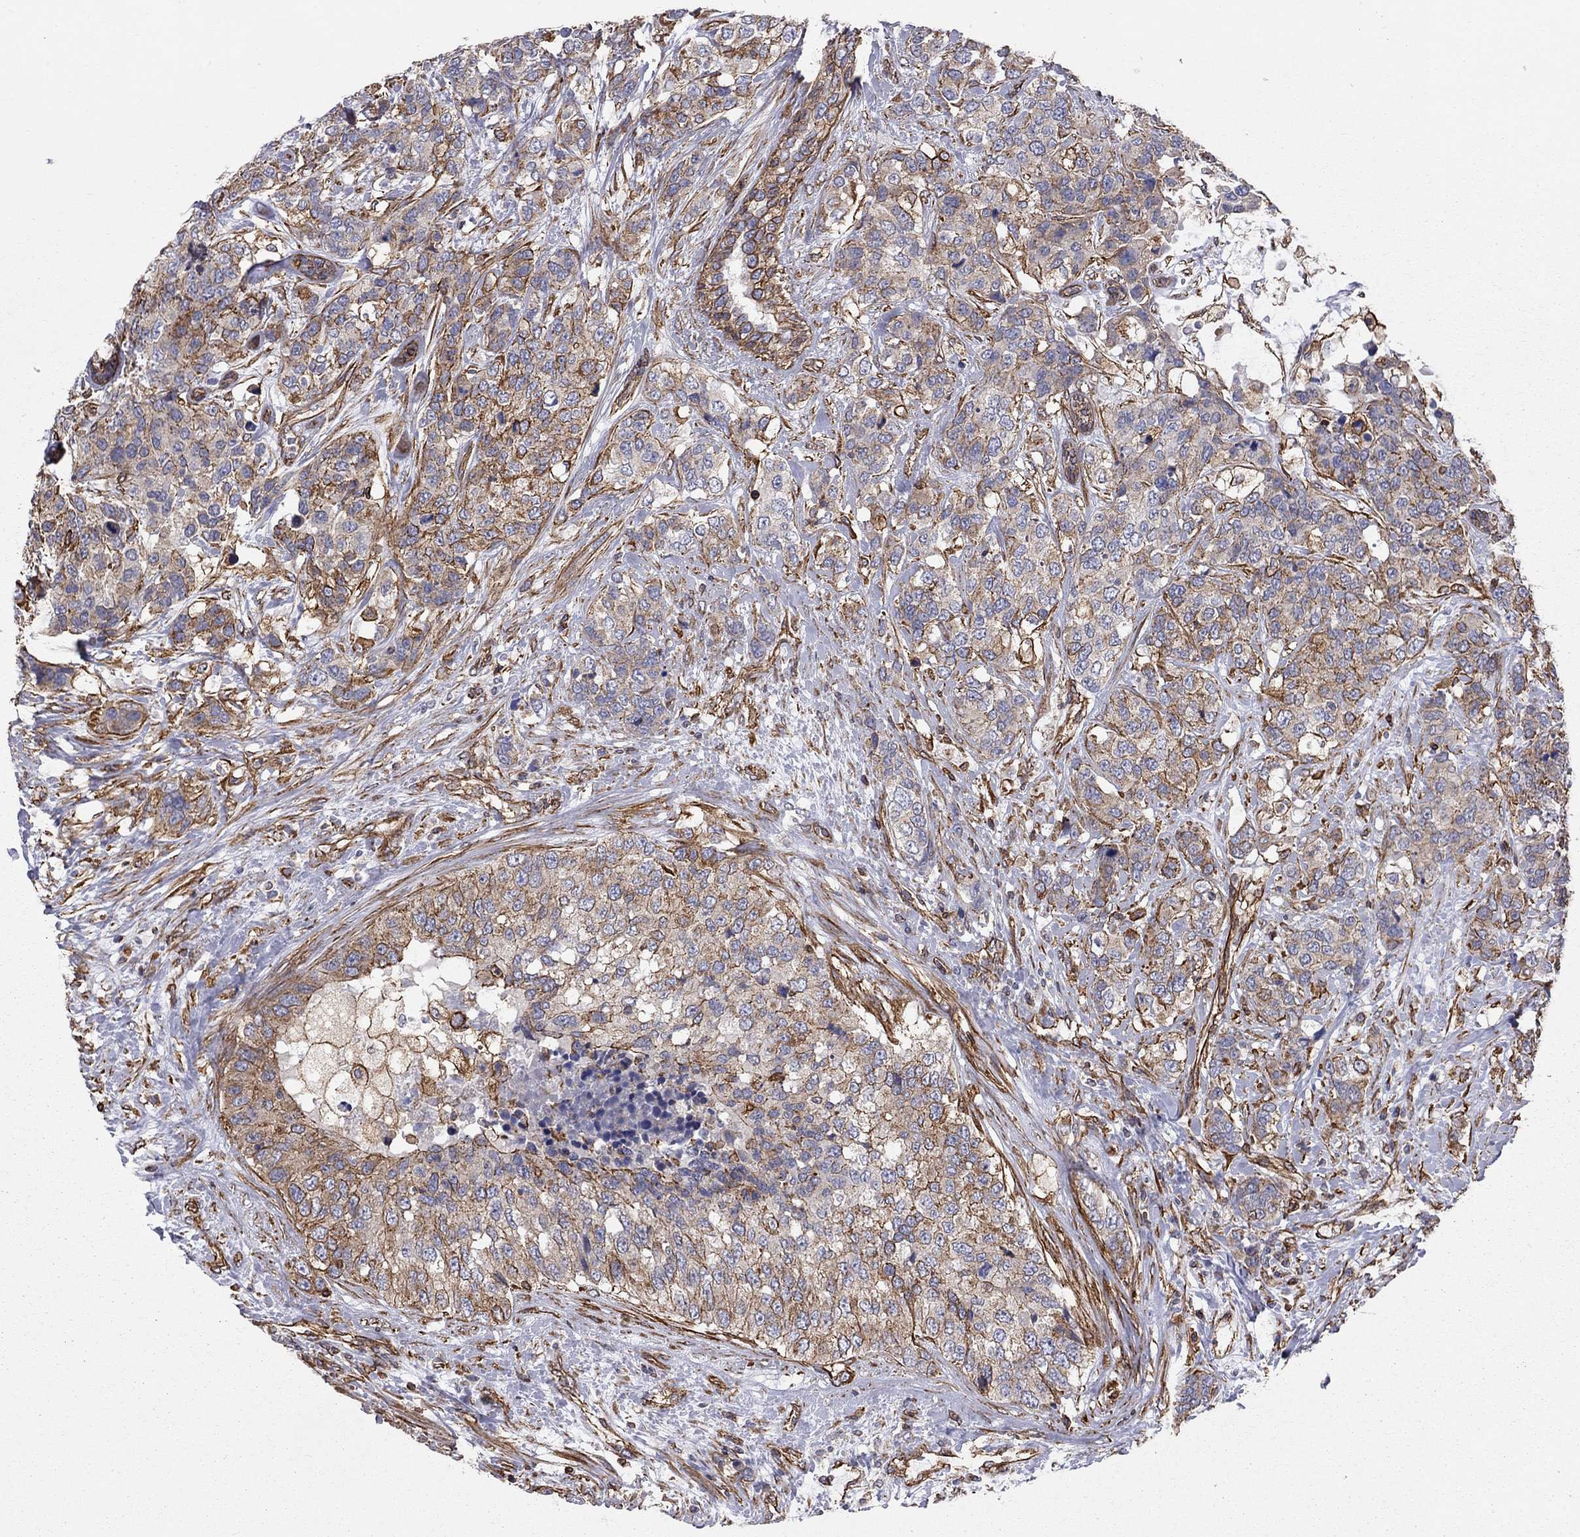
{"staining": {"intensity": "strong", "quantity": "<25%", "location": "cytoplasmic/membranous"}, "tissue": "breast cancer", "cell_type": "Tumor cells", "image_type": "cancer", "snomed": [{"axis": "morphology", "description": "Lobular carcinoma"}, {"axis": "topography", "description": "Breast"}], "caption": "Strong cytoplasmic/membranous protein expression is seen in approximately <25% of tumor cells in breast cancer (lobular carcinoma). The staining was performed using DAB, with brown indicating positive protein expression. Nuclei are stained blue with hematoxylin.", "gene": "BICDL2", "patient": {"sex": "female", "age": 59}}